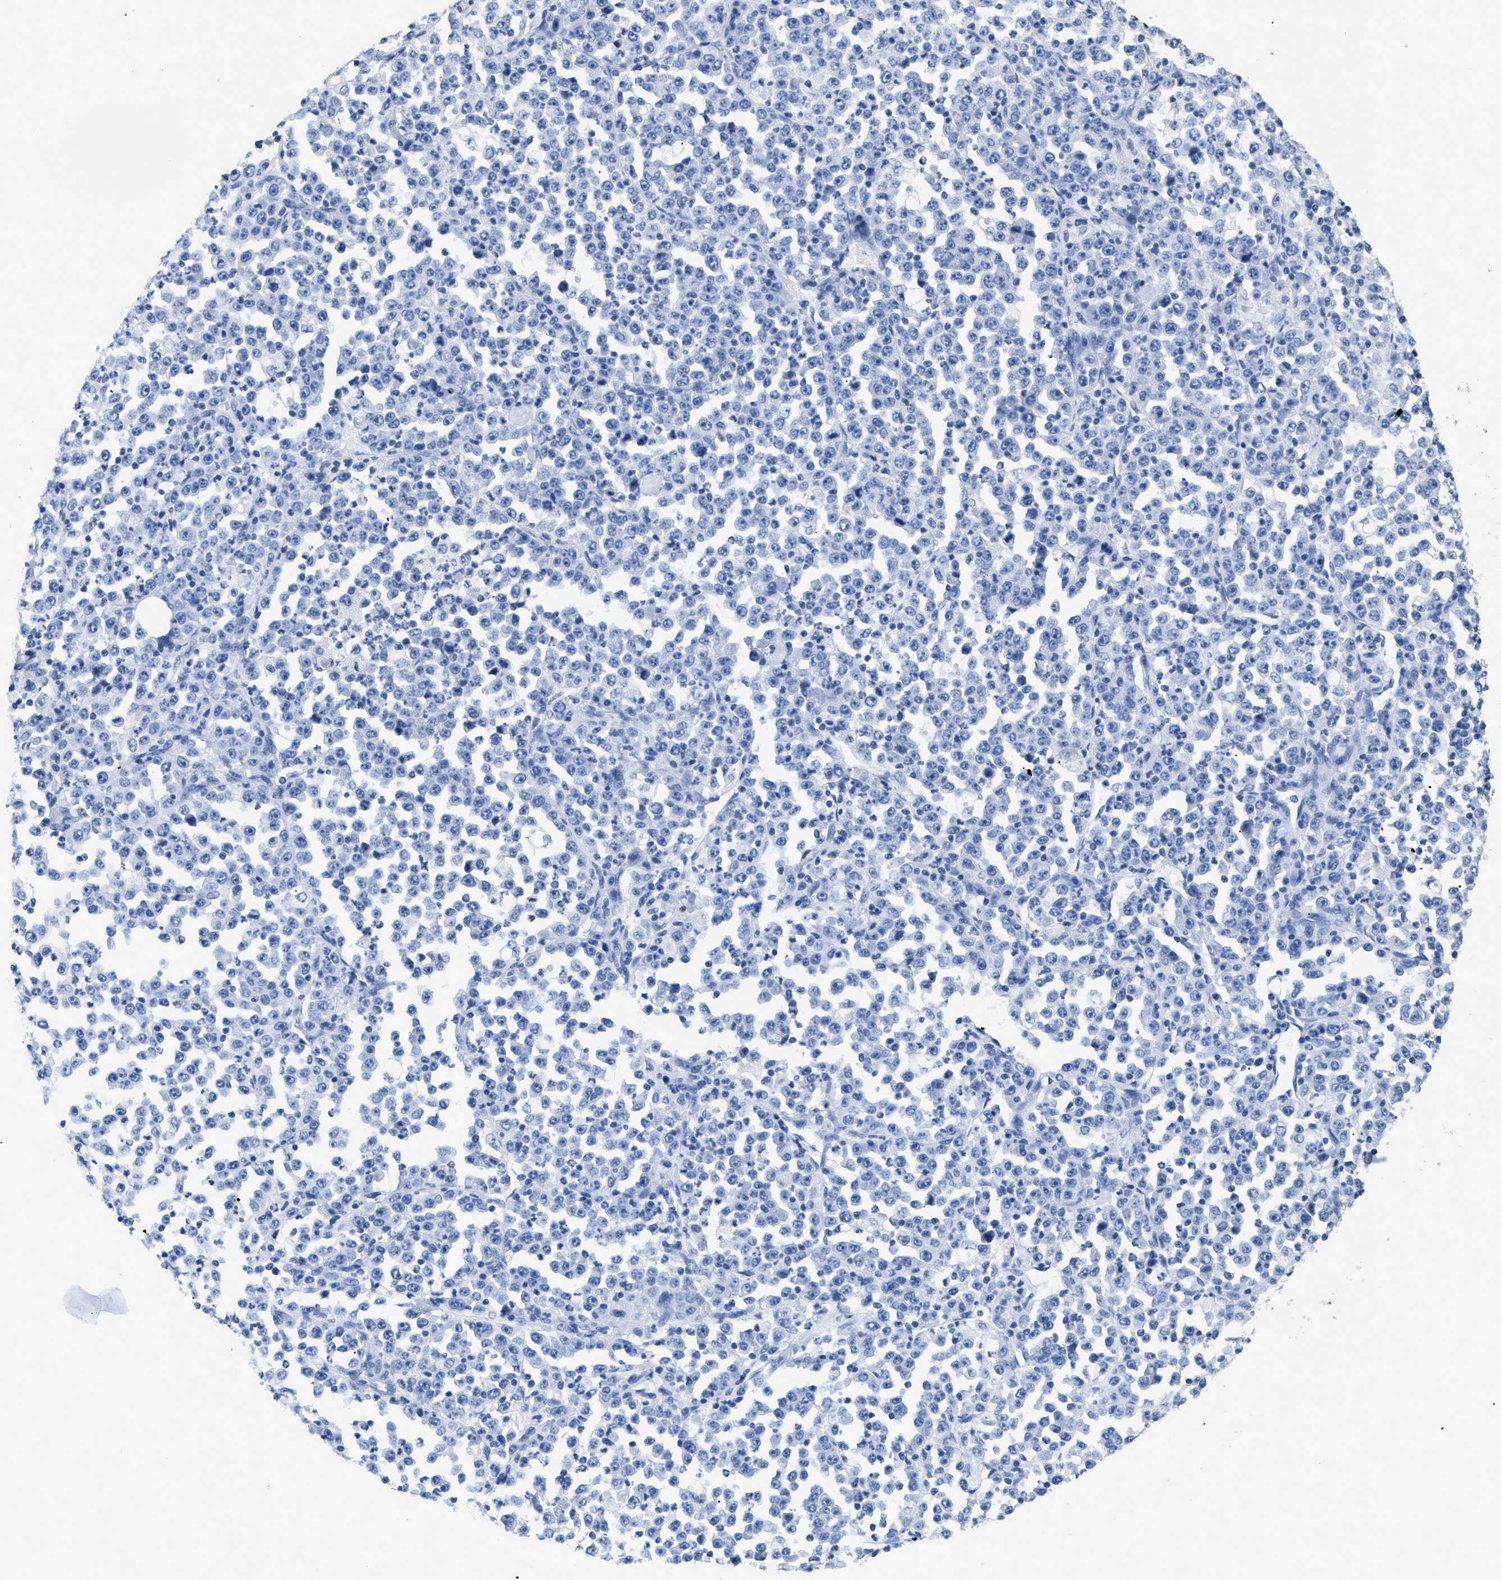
{"staining": {"intensity": "negative", "quantity": "none", "location": "none"}, "tissue": "stomach cancer", "cell_type": "Tumor cells", "image_type": "cancer", "snomed": [{"axis": "morphology", "description": "Normal tissue, NOS"}, {"axis": "morphology", "description": "Adenocarcinoma, NOS"}, {"axis": "topography", "description": "Stomach, upper"}, {"axis": "topography", "description": "Stomach"}], "caption": "Tumor cells are negative for protein expression in human stomach adenocarcinoma.", "gene": "DLC1", "patient": {"sex": "male", "age": 59}}